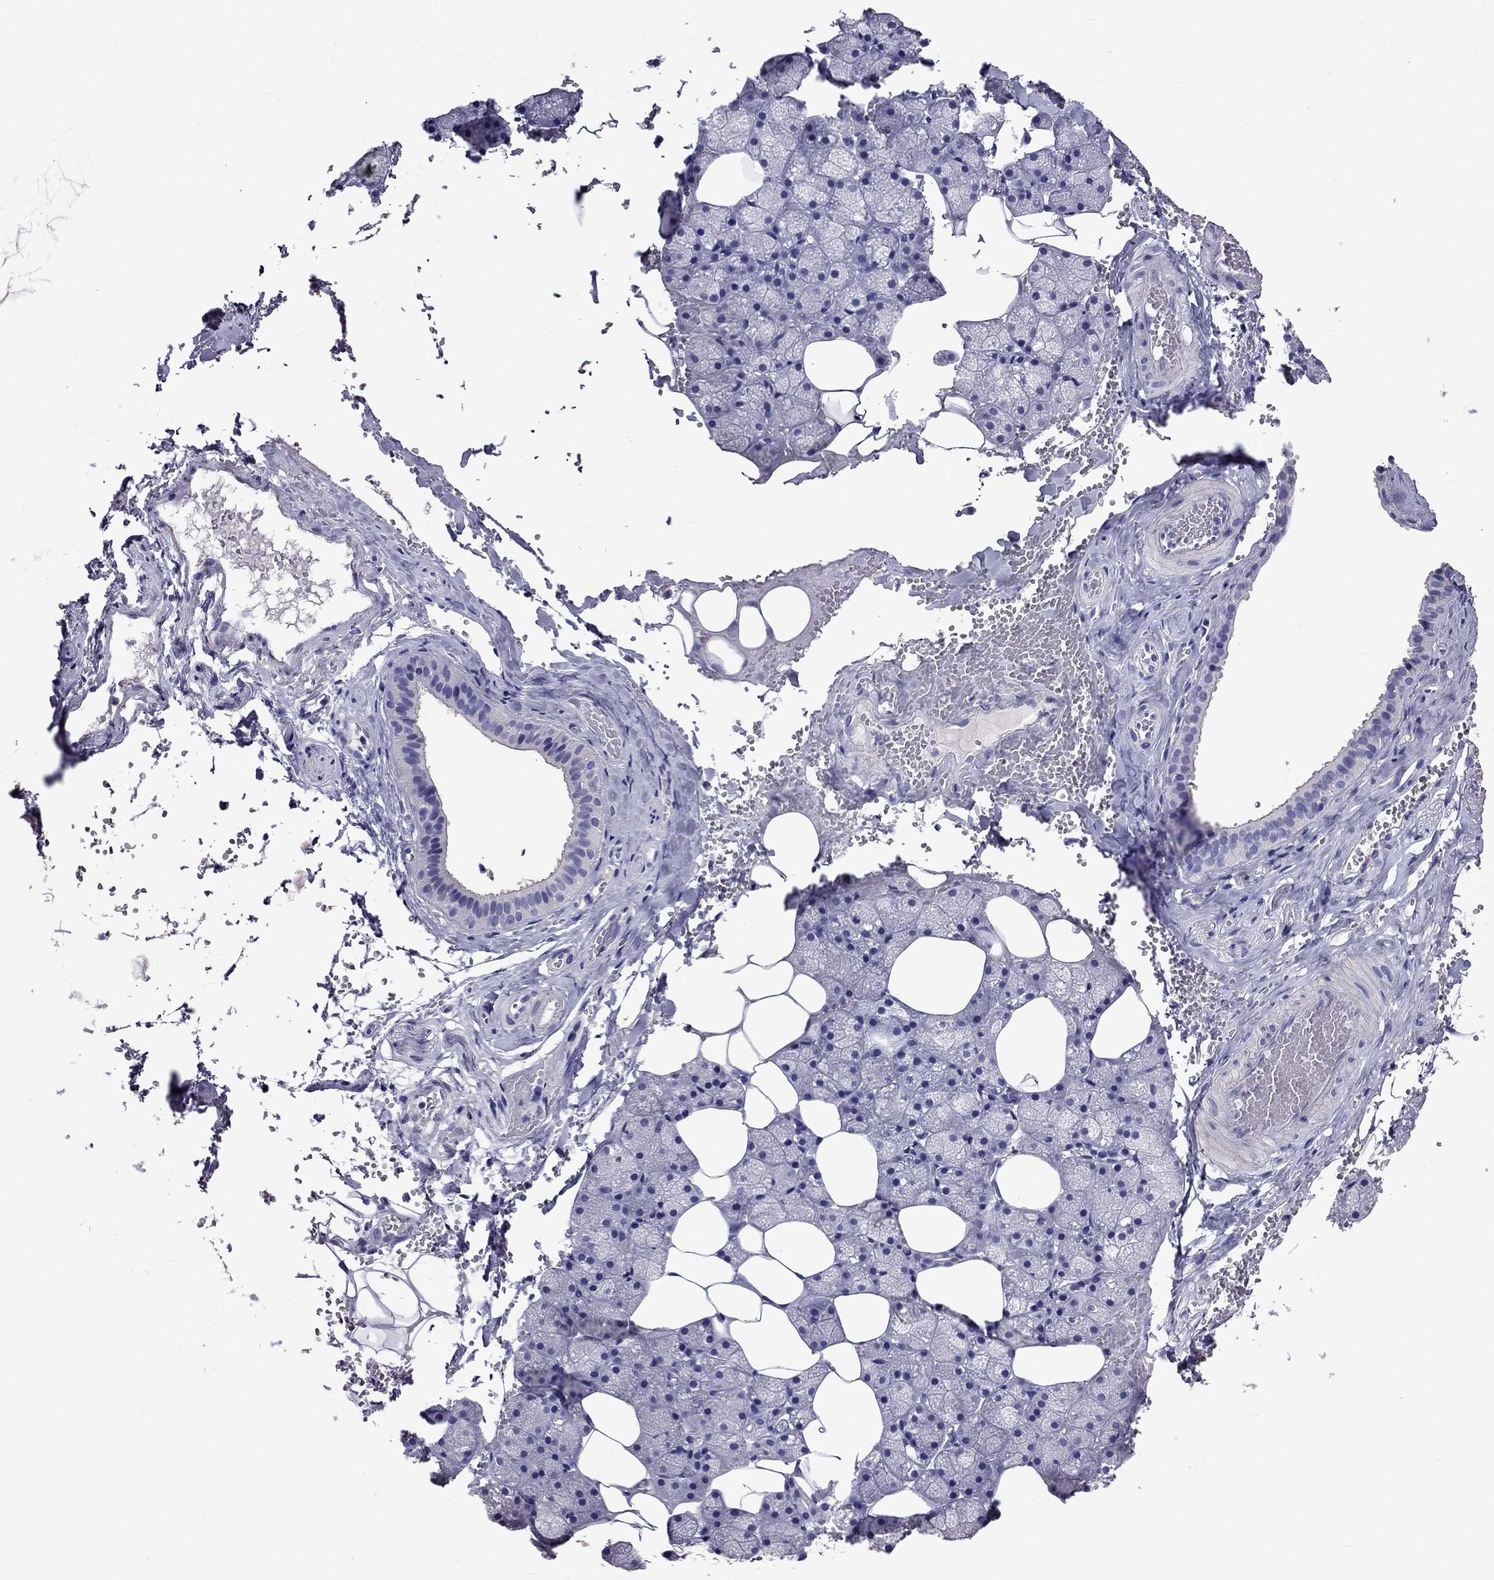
{"staining": {"intensity": "negative", "quantity": "none", "location": "none"}, "tissue": "salivary gland", "cell_type": "Glandular cells", "image_type": "normal", "snomed": [{"axis": "morphology", "description": "Normal tissue, NOS"}, {"axis": "topography", "description": "Salivary gland"}], "caption": "A histopathology image of human salivary gland is negative for staining in glandular cells. Brightfield microscopy of IHC stained with DAB (brown) and hematoxylin (blue), captured at high magnification.", "gene": "NKX3", "patient": {"sex": "male", "age": 38}}